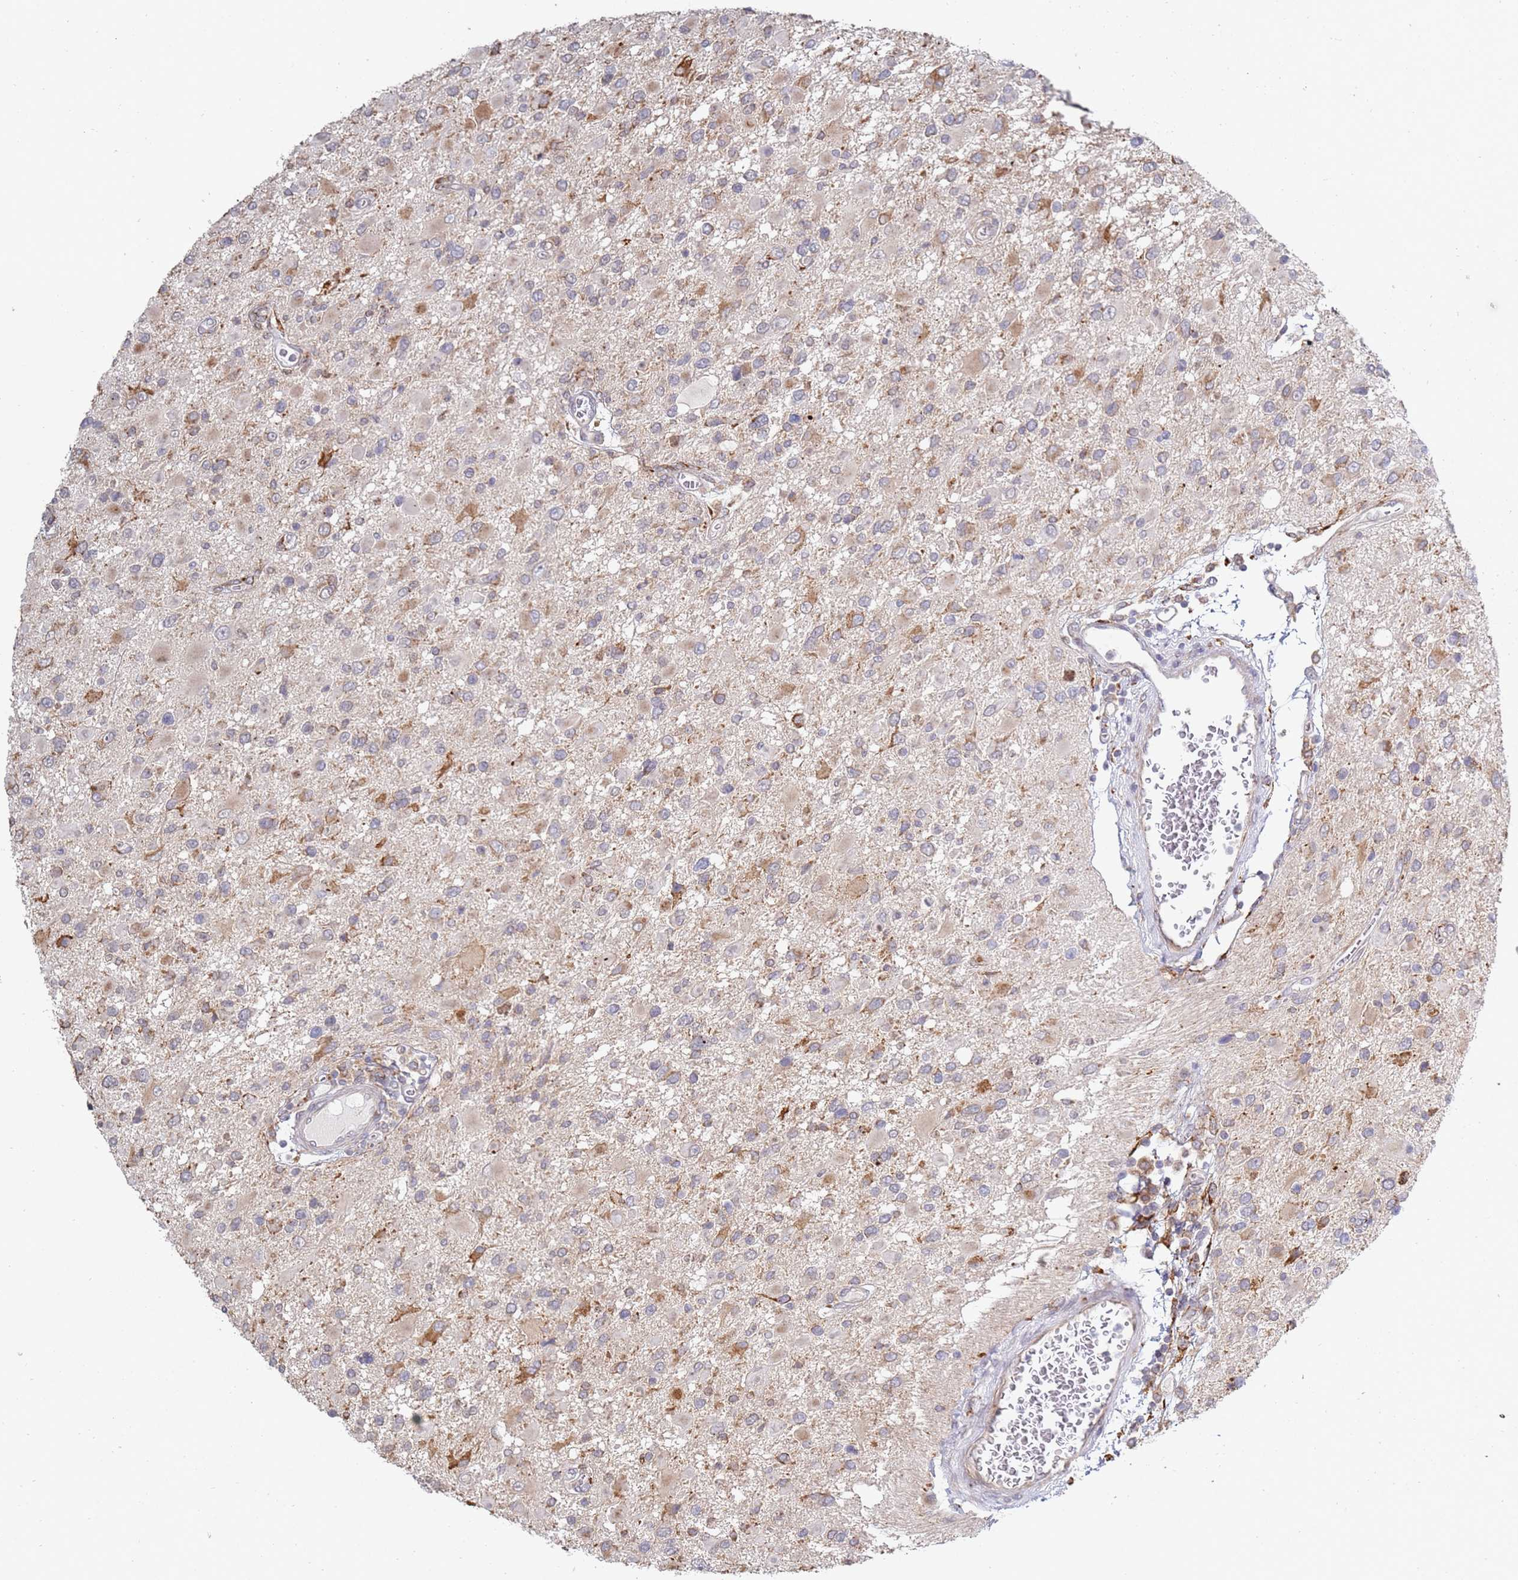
{"staining": {"intensity": "weak", "quantity": "<25%", "location": "cytoplasmic/membranous"}, "tissue": "glioma", "cell_type": "Tumor cells", "image_type": "cancer", "snomed": [{"axis": "morphology", "description": "Glioma, malignant, High grade"}, {"axis": "topography", "description": "Brain"}], "caption": "DAB (3,3'-diaminobenzidine) immunohistochemical staining of glioma displays no significant positivity in tumor cells.", "gene": "VRK2", "patient": {"sex": "male", "age": 53}}